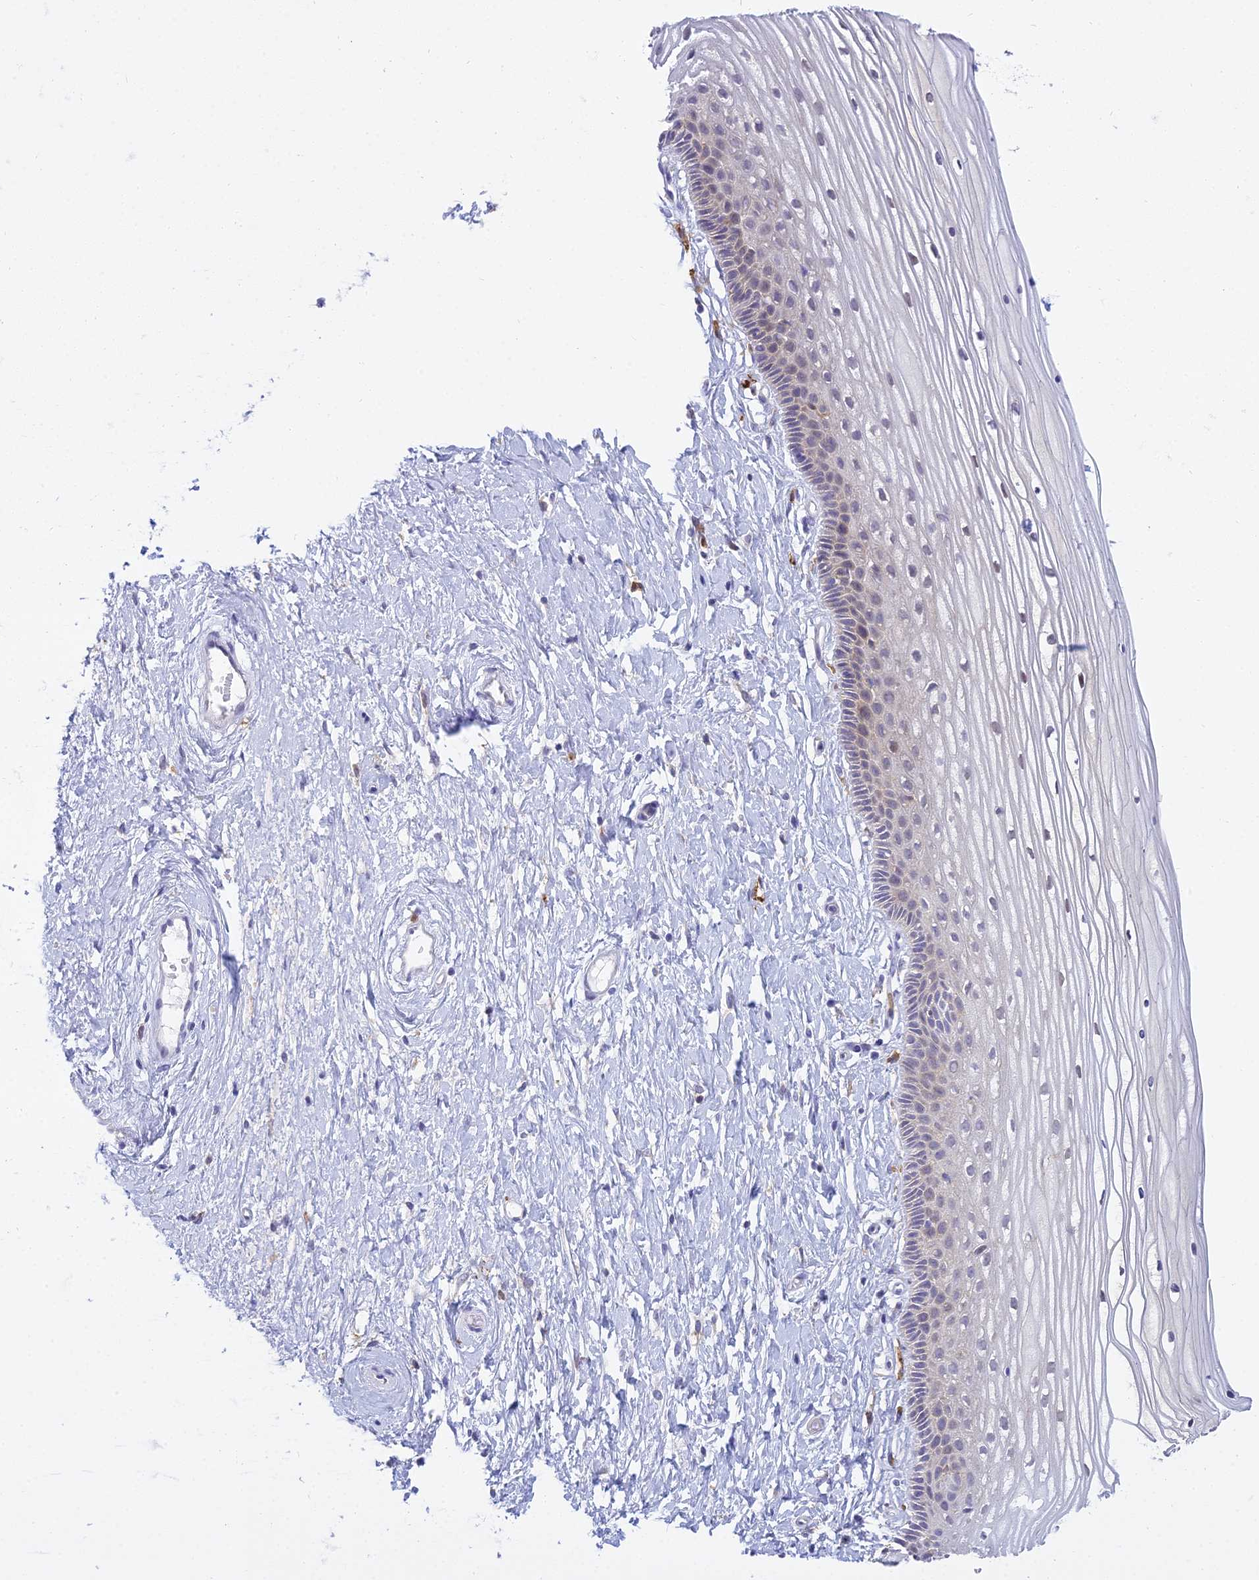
{"staining": {"intensity": "weak", "quantity": "<25%", "location": "cytoplasmic/membranous"}, "tissue": "vagina", "cell_type": "Squamous epithelial cells", "image_type": "normal", "snomed": [{"axis": "morphology", "description": "Normal tissue, NOS"}, {"axis": "topography", "description": "Vagina"}, {"axis": "topography", "description": "Cervix"}], "caption": "Micrograph shows no protein staining in squamous epithelial cells of unremarkable vagina.", "gene": "UBE2G1", "patient": {"sex": "female", "age": 40}}